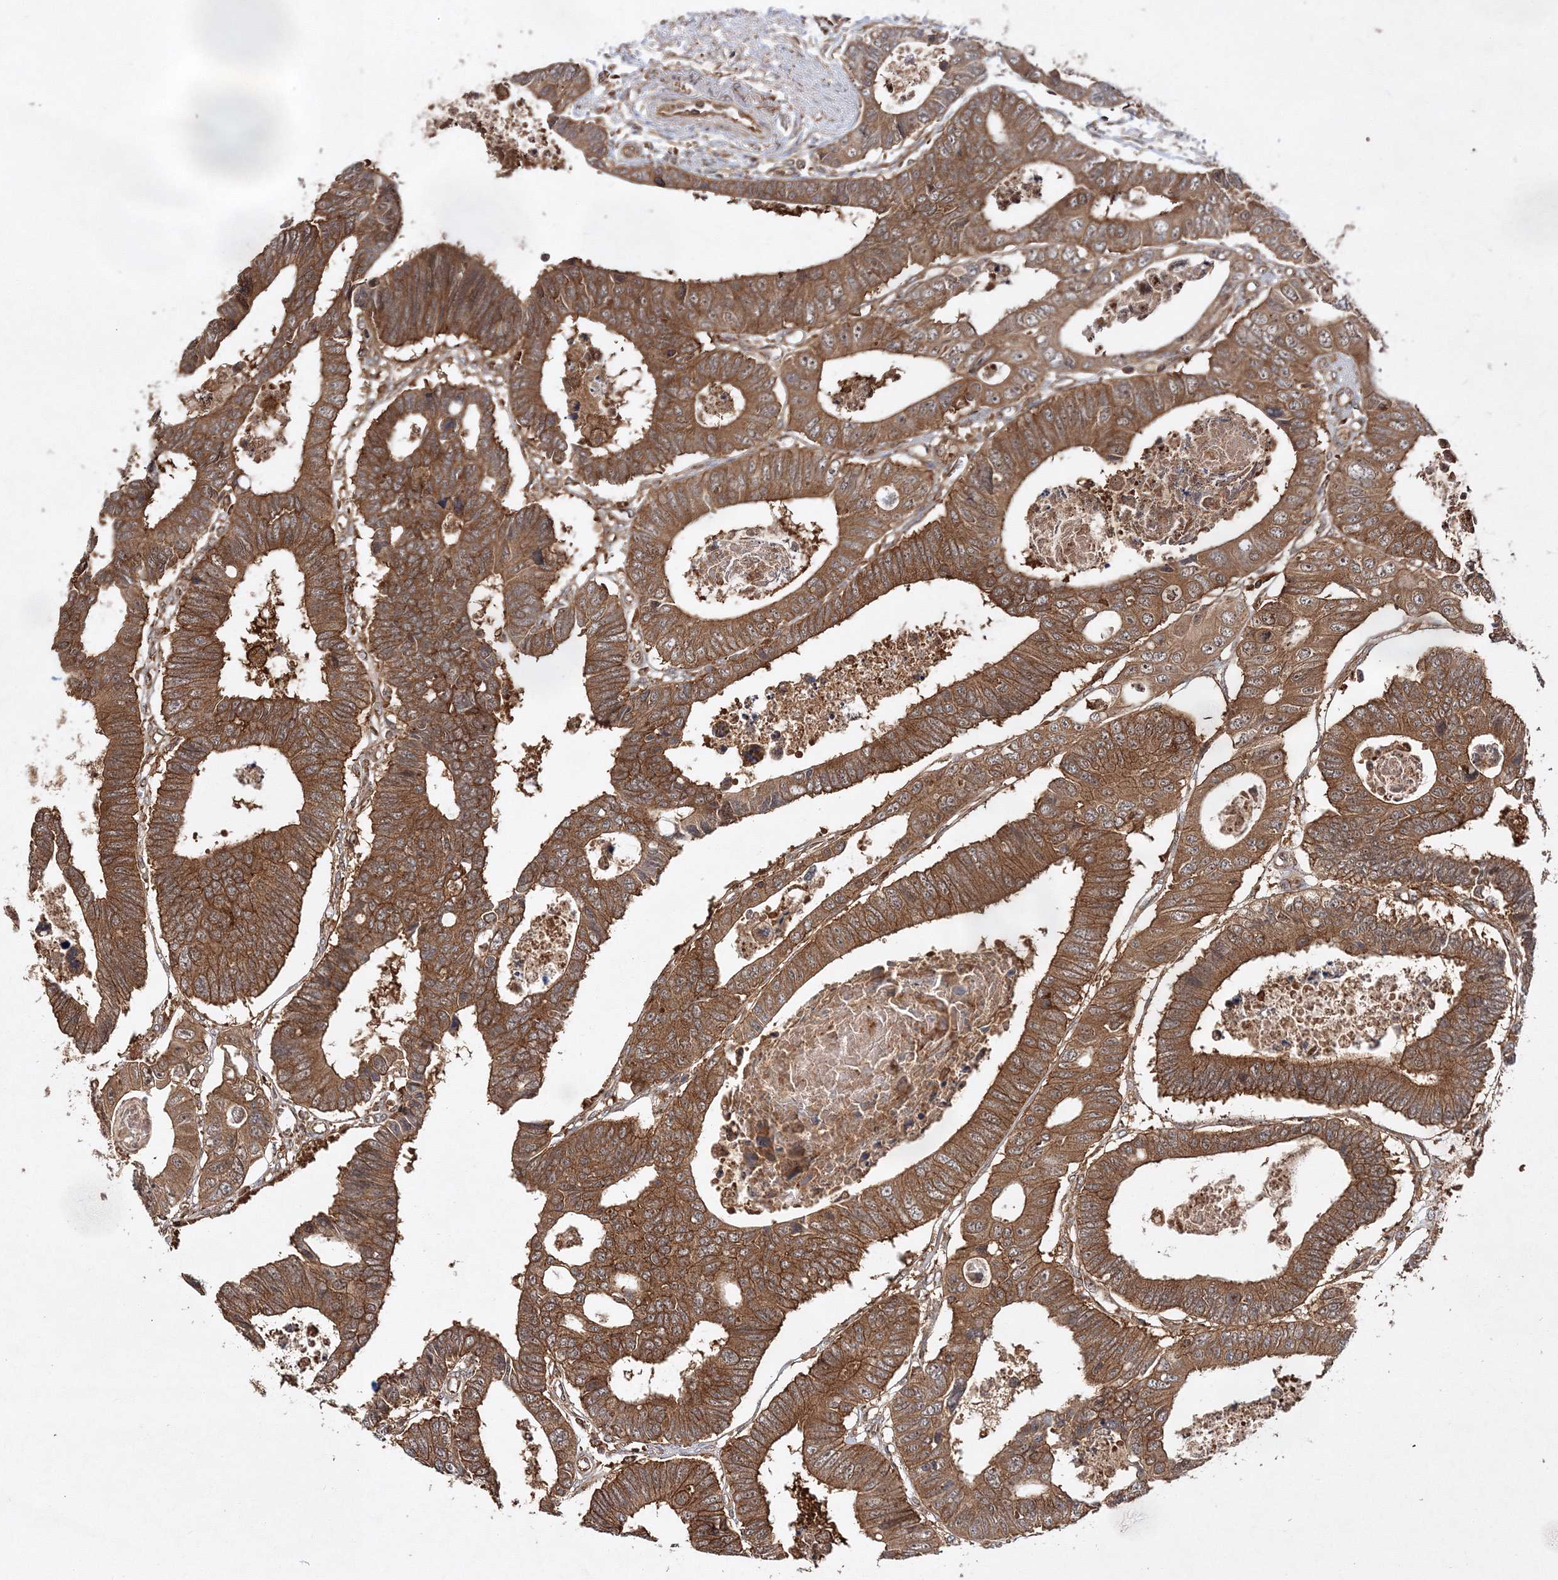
{"staining": {"intensity": "moderate", "quantity": ">75%", "location": "cytoplasmic/membranous"}, "tissue": "colorectal cancer", "cell_type": "Tumor cells", "image_type": "cancer", "snomed": [{"axis": "morphology", "description": "Adenocarcinoma, NOS"}, {"axis": "topography", "description": "Rectum"}], "caption": "Immunohistochemical staining of colorectal adenocarcinoma displays medium levels of moderate cytoplasmic/membranous protein expression in about >75% of tumor cells. The protein of interest is stained brown, and the nuclei are stained in blue (DAB (3,3'-diaminobenzidine) IHC with brightfield microscopy, high magnification).", "gene": "WDR37", "patient": {"sex": "male", "age": 84}}